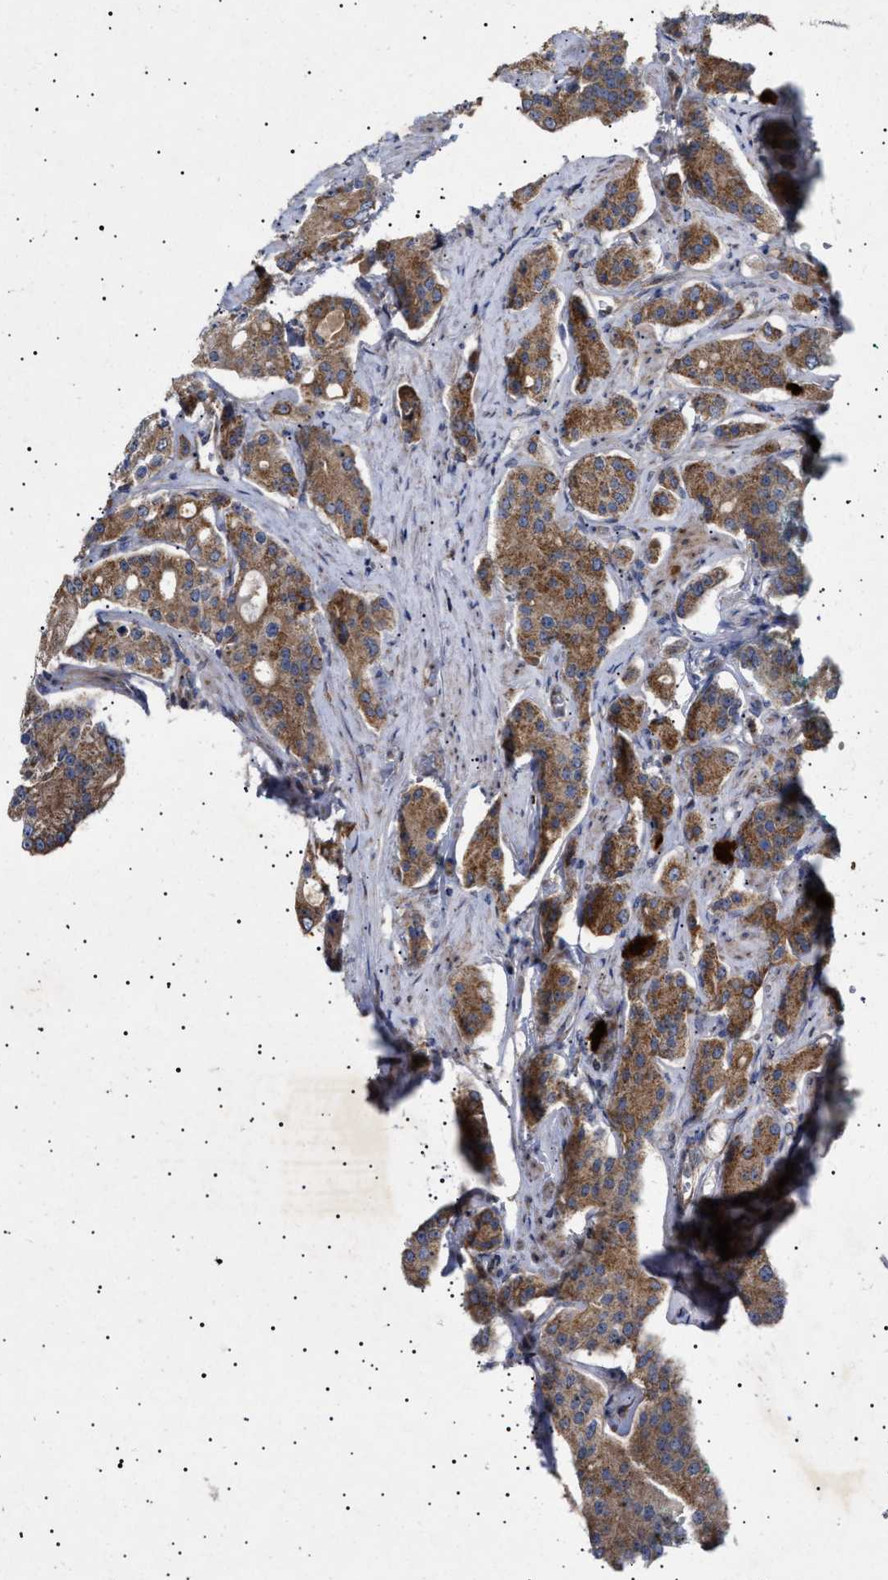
{"staining": {"intensity": "strong", "quantity": ">75%", "location": "cytoplasmic/membranous"}, "tissue": "prostate cancer", "cell_type": "Tumor cells", "image_type": "cancer", "snomed": [{"axis": "morphology", "description": "Adenocarcinoma, Low grade"}, {"axis": "topography", "description": "Prostate"}], "caption": "Human prostate cancer stained with a brown dye displays strong cytoplasmic/membranous positive positivity in approximately >75% of tumor cells.", "gene": "MRPL10", "patient": {"sex": "male", "age": 69}}